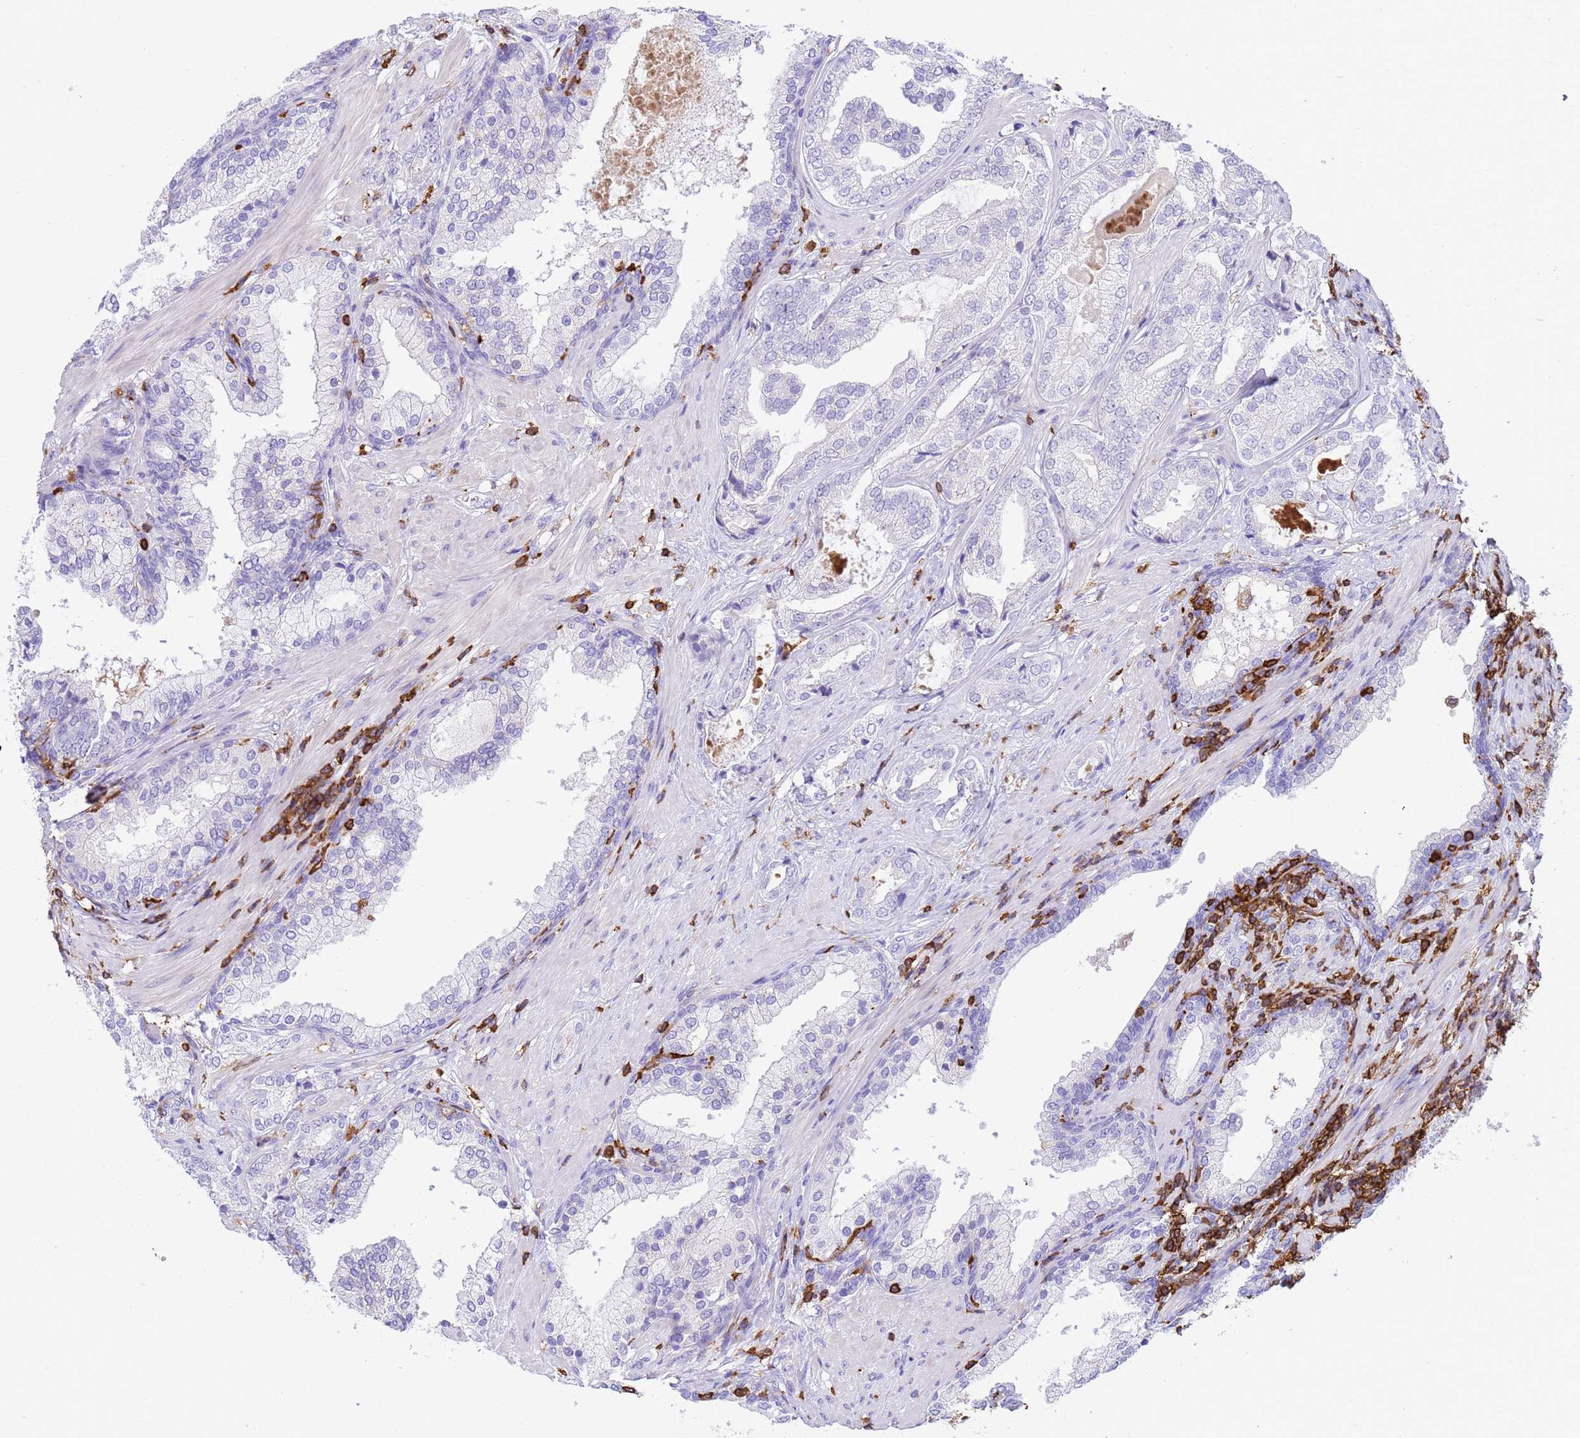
{"staining": {"intensity": "negative", "quantity": "none", "location": "none"}, "tissue": "prostate cancer", "cell_type": "Tumor cells", "image_type": "cancer", "snomed": [{"axis": "morphology", "description": "Adenocarcinoma, High grade"}, {"axis": "topography", "description": "Prostate"}], "caption": "High power microscopy photomicrograph of an immunohistochemistry histopathology image of adenocarcinoma (high-grade) (prostate), revealing no significant positivity in tumor cells. The staining was performed using DAB to visualize the protein expression in brown, while the nuclei were stained in blue with hematoxylin (Magnification: 20x).", "gene": "IRF5", "patient": {"sex": "male", "age": 60}}